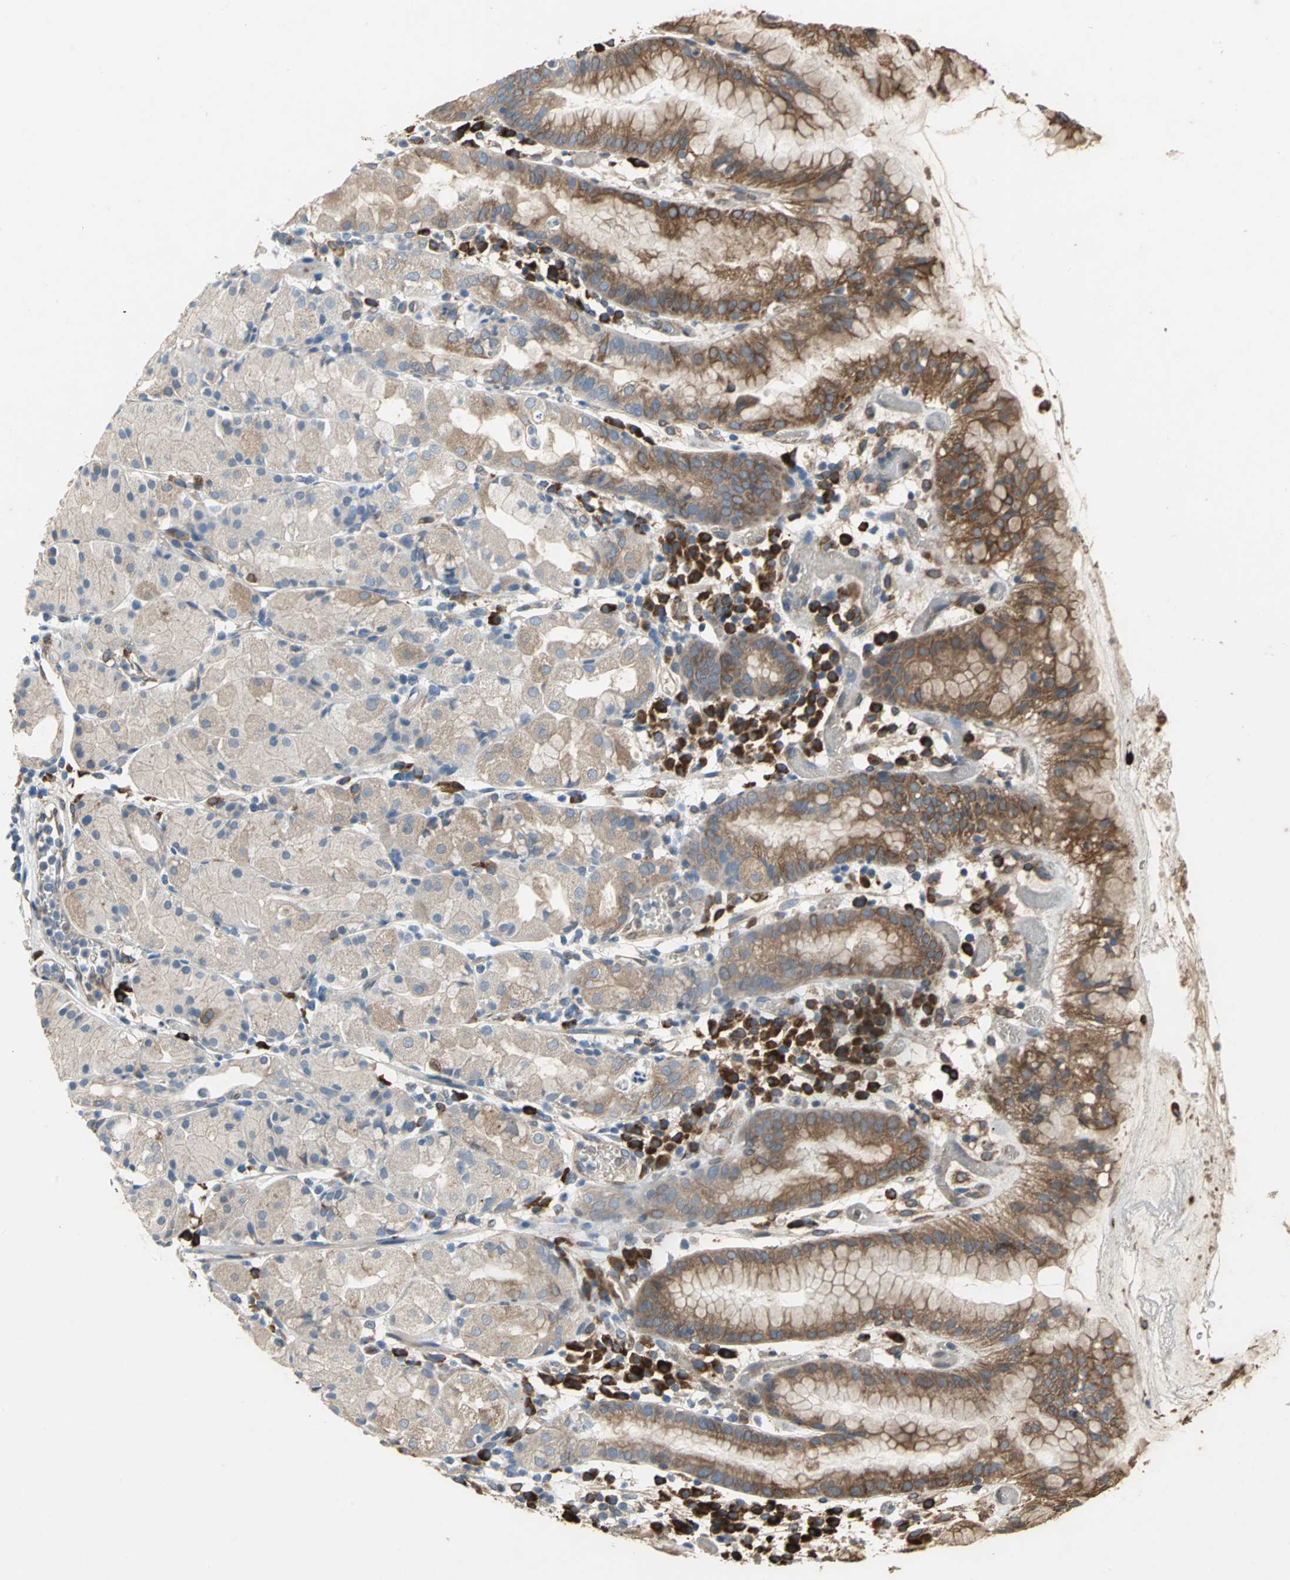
{"staining": {"intensity": "strong", "quantity": "25%-75%", "location": "cytoplasmic/membranous"}, "tissue": "stomach", "cell_type": "Glandular cells", "image_type": "normal", "snomed": [{"axis": "morphology", "description": "Normal tissue, NOS"}, {"axis": "topography", "description": "Stomach"}, {"axis": "topography", "description": "Stomach, lower"}], "caption": "IHC micrograph of unremarkable stomach: human stomach stained using immunohistochemistry reveals high levels of strong protein expression localized specifically in the cytoplasmic/membranous of glandular cells, appearing as a cytoplasmic/membranous brown color.", "gene": "SYVN1", "patient": {"sex": "female", "age": 75}}